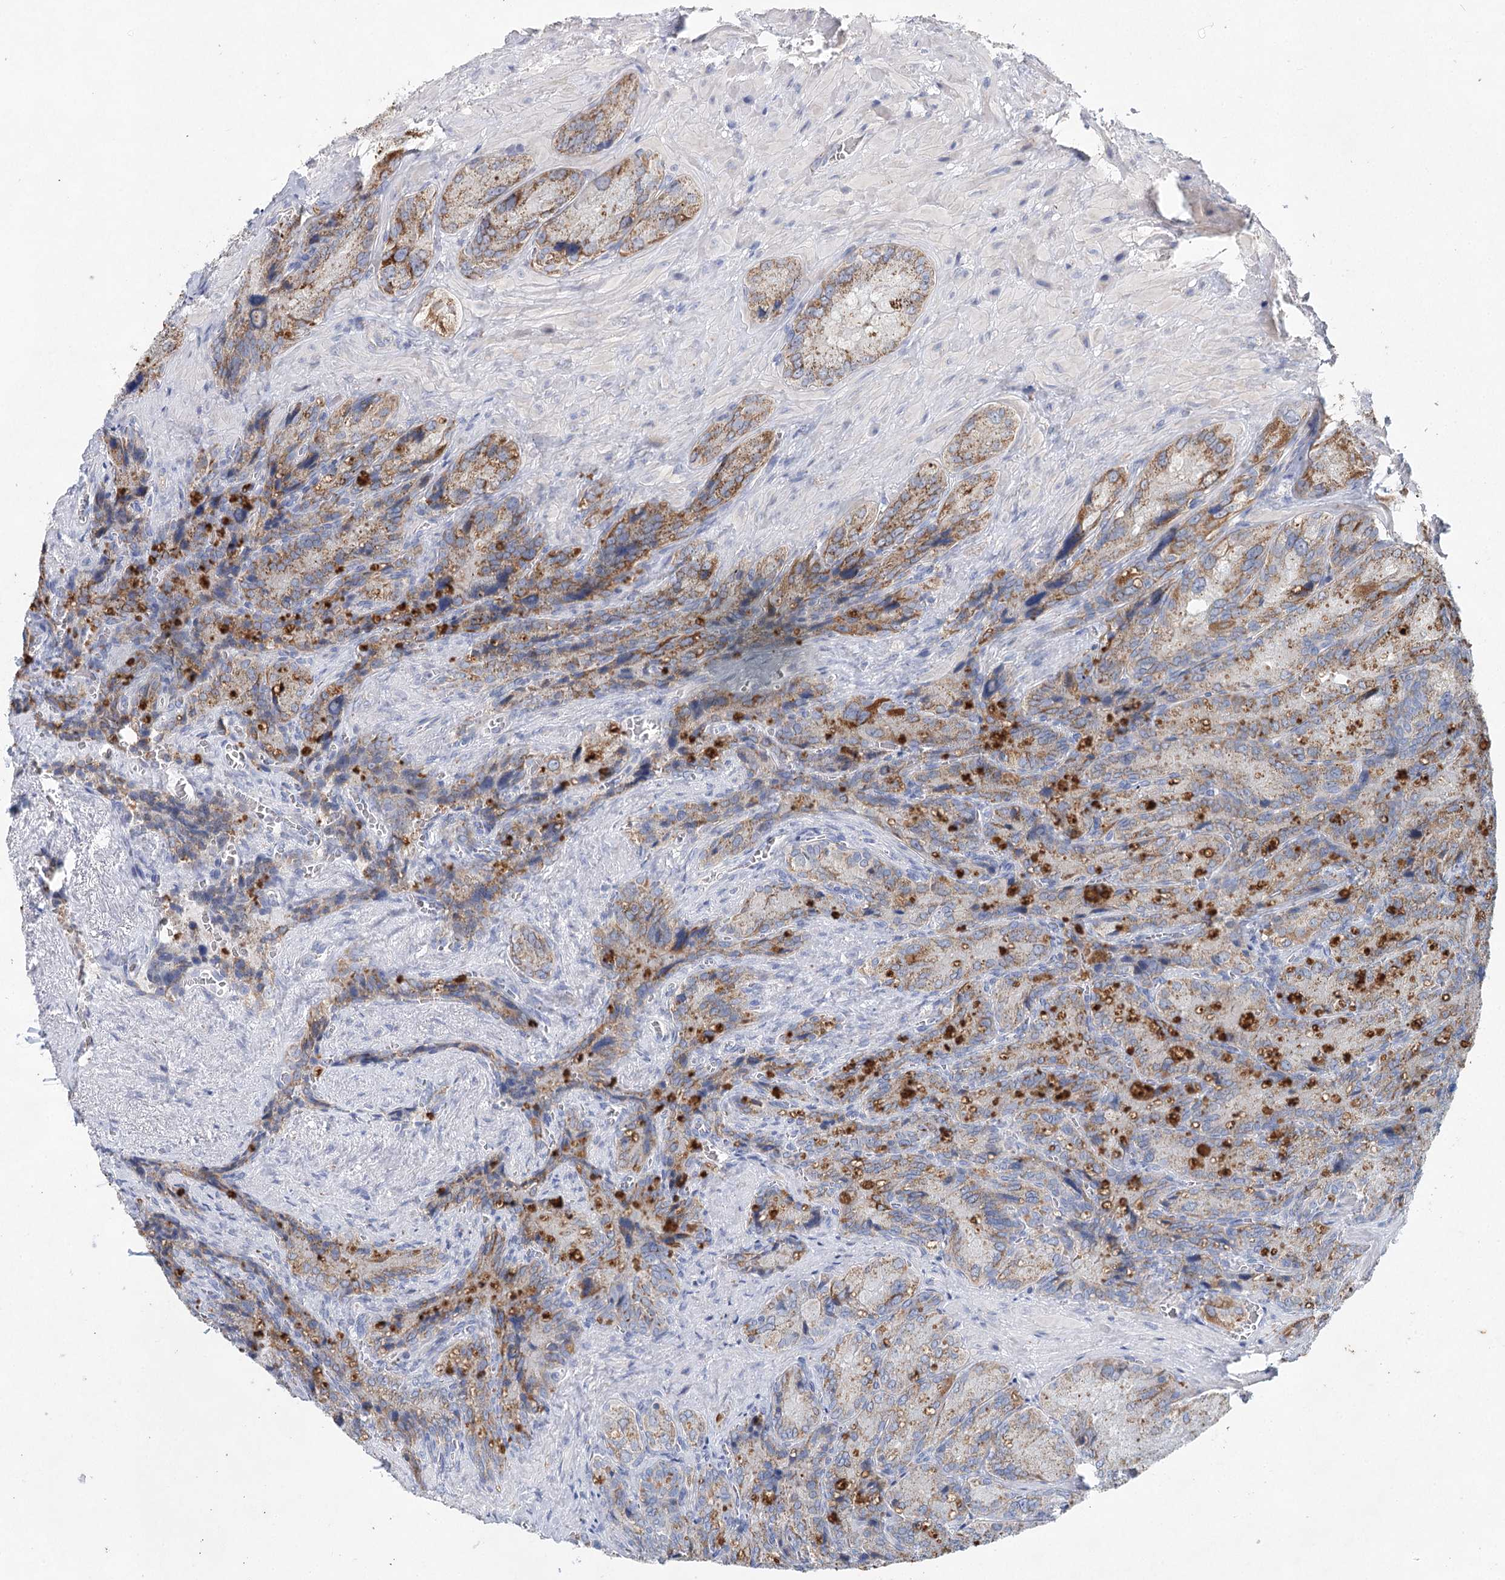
{"staining": {"intensity": "moderate", "quantity": "25%-75%", "location": "cytoplasmic/membranous"}, "tissue": "seminal vesicle", "cell_type": "Glandular cells", "image_type": "normal", "snomed": [{"axis": "morphology", "description": "Normal tissue, NOS"}, {"axis": "topography", "description": "Seminal veicle"}], "caption": "This is an image of immunohistochemistry (IHC) staining of benign seminal vesicle, which shows moderate expression in the cytoplasmic/membranous of glandular cells.", "gene": "XPO6", "patient": {"sex": "male", "age": 62}}